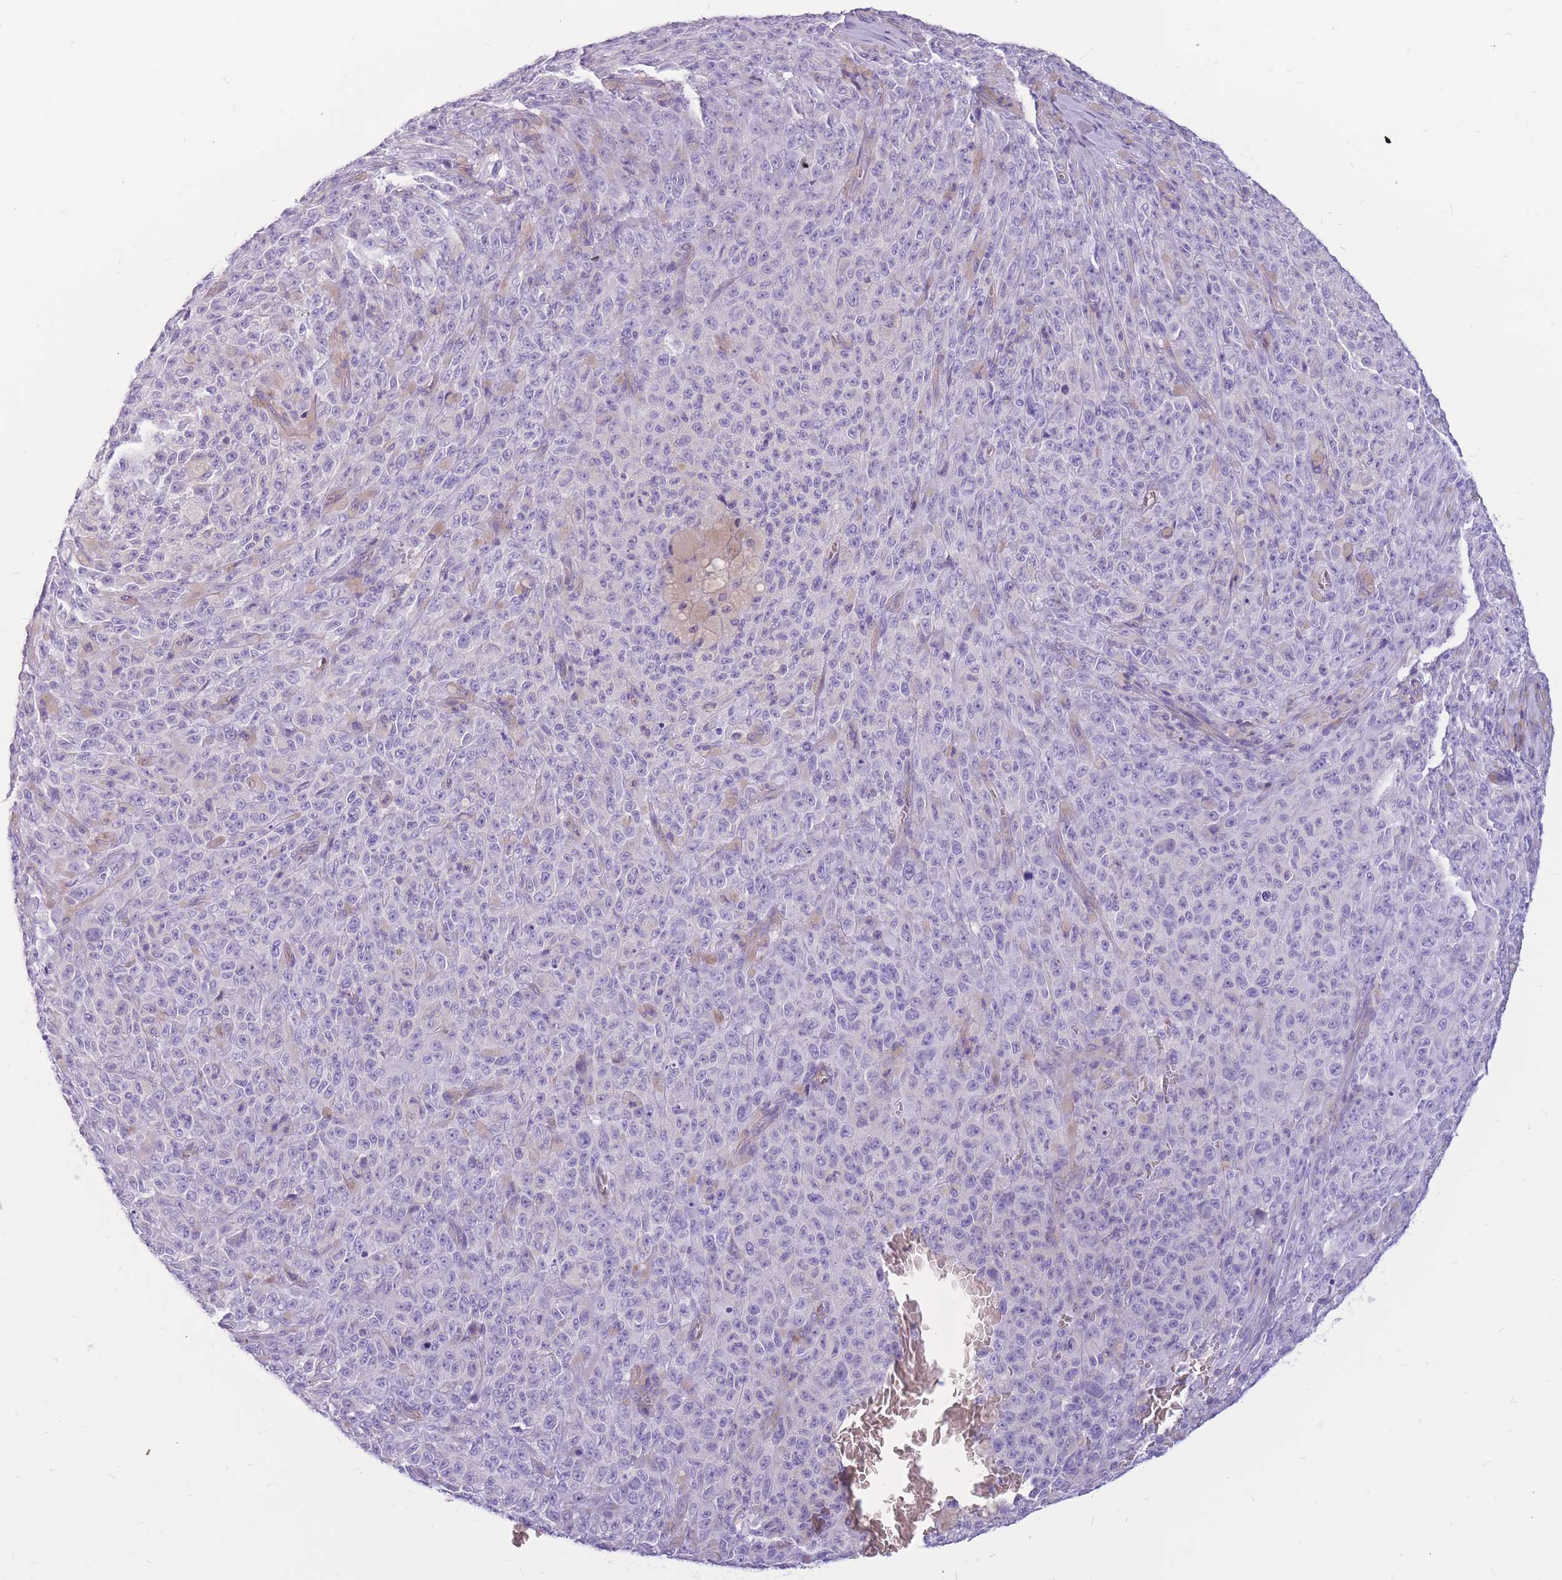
{"staining": {"intensity": "negative", "quantity": "none", "location": "none"}, "tissue": "melanoma", "cell_type": "Tumor cells", "image_type": "cancer", "snomed": [{"axis": "morphology", "description": "Malignant melanoma, NOS"}, {"axis": "topography", "description": "Skin"}], "caption": "High magnification brightfield microscopy of malignant melanoma stained with DAB (brown) and counterstained with hematoxylin (blue): tumor cells show no significant expression.", "gene": "ADD2", "patient": {"sex": "female", "age": 82}}